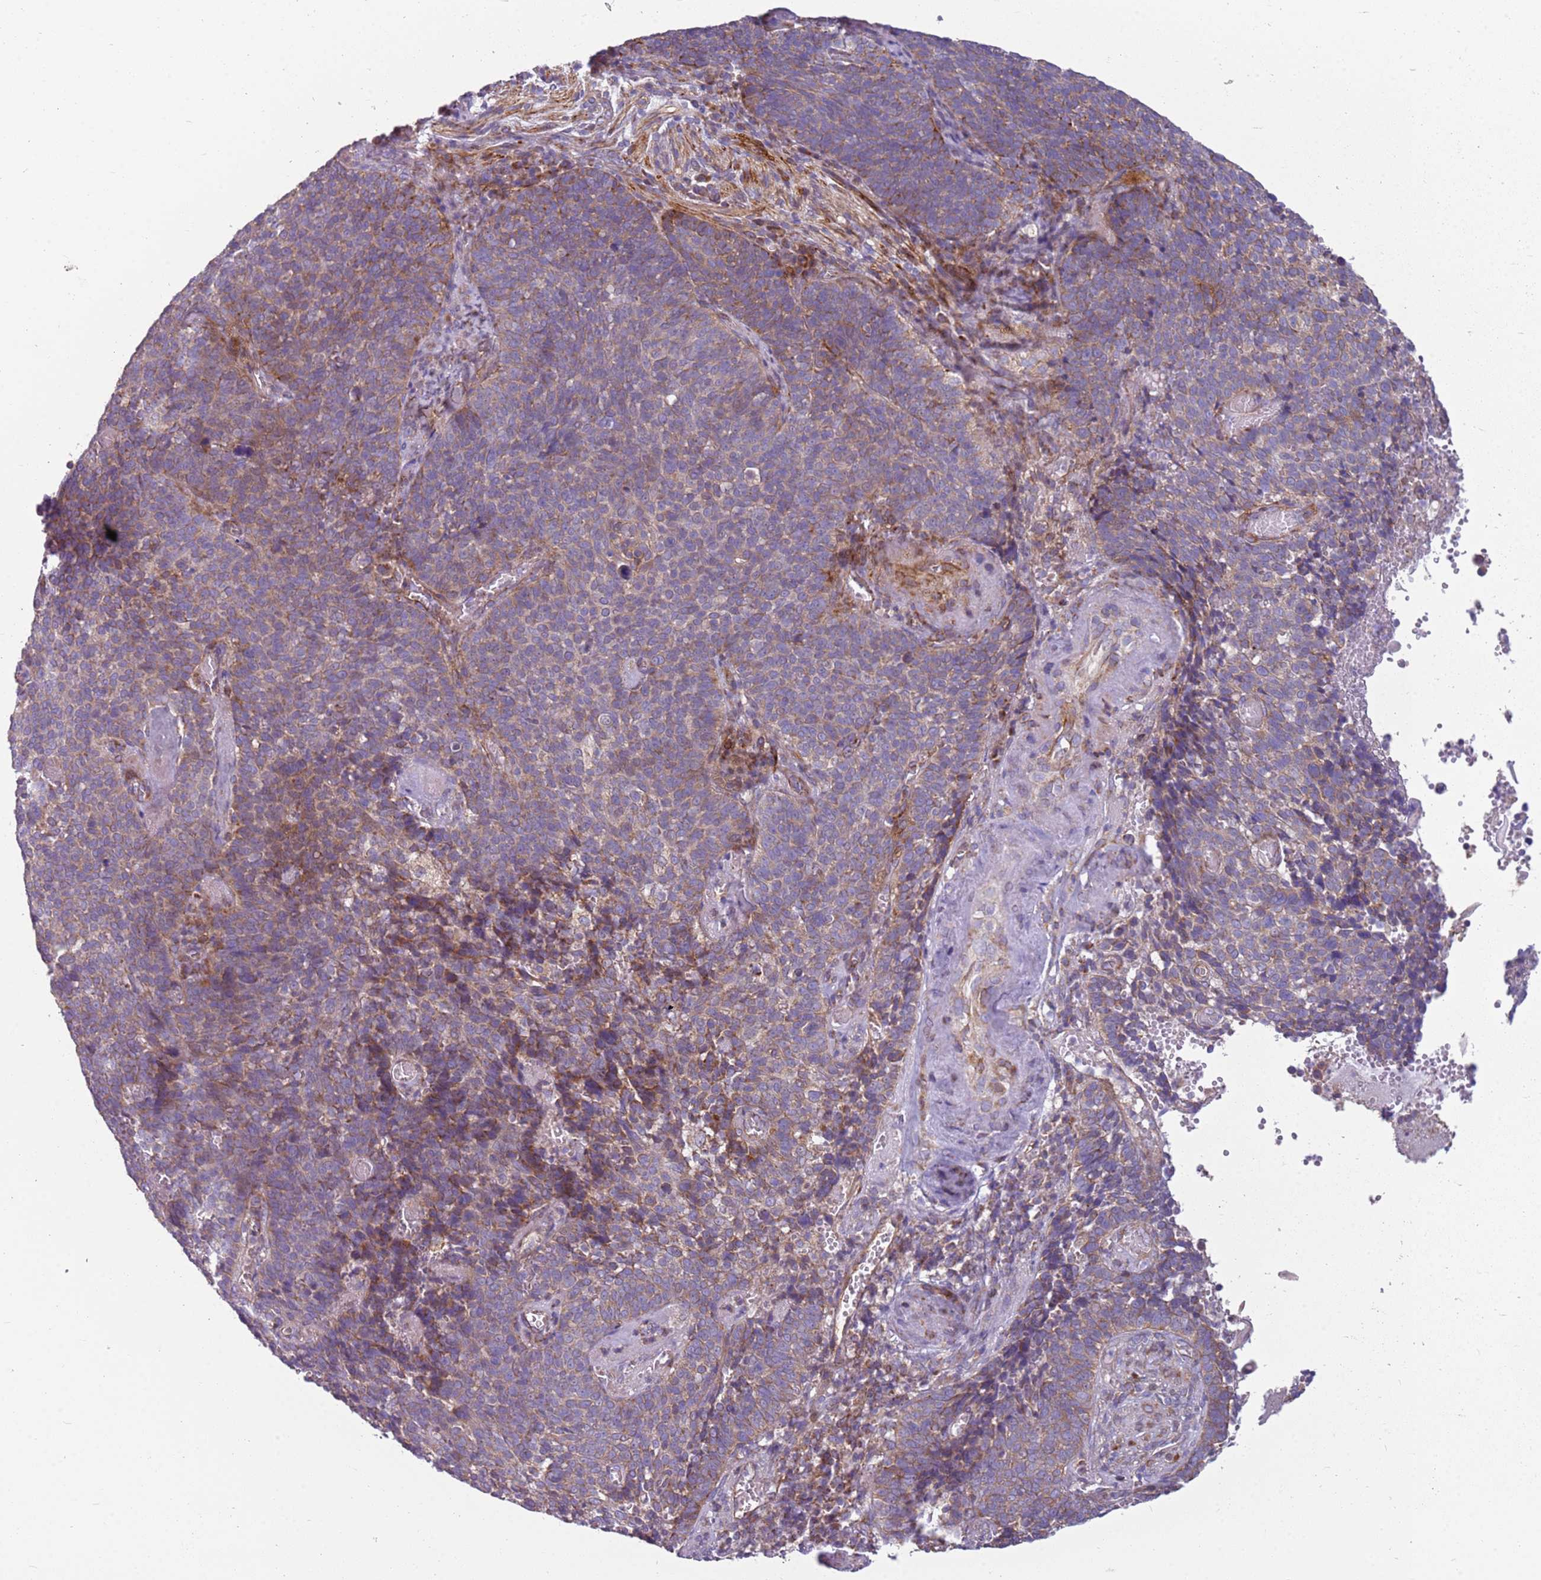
{"staining": {"intensity": "weak", "quantity": "25%-75%", "location": "cytoplasmic/membranous"}, "tissue": "cervical cancer", "cell_type": "Tumor cells", "image_type": "cancer", "snomed": [{"axis": "morphology", "description": "Normal tissue, NOS"}, {"axis": "morphology", "description": "Squamous cell carcinoma, NOS"}, {"axis": "topography", "description": "Cervix"}], "caption": "Cervical cancer (squamous cell carcinoma) stained with IHC exhibits weak cytoplasmic/membranous positivity in approximately 25%-75% of tumor cells.", "gene": "TMEM200C", "patient": {"sex": "female", "age": 39}}